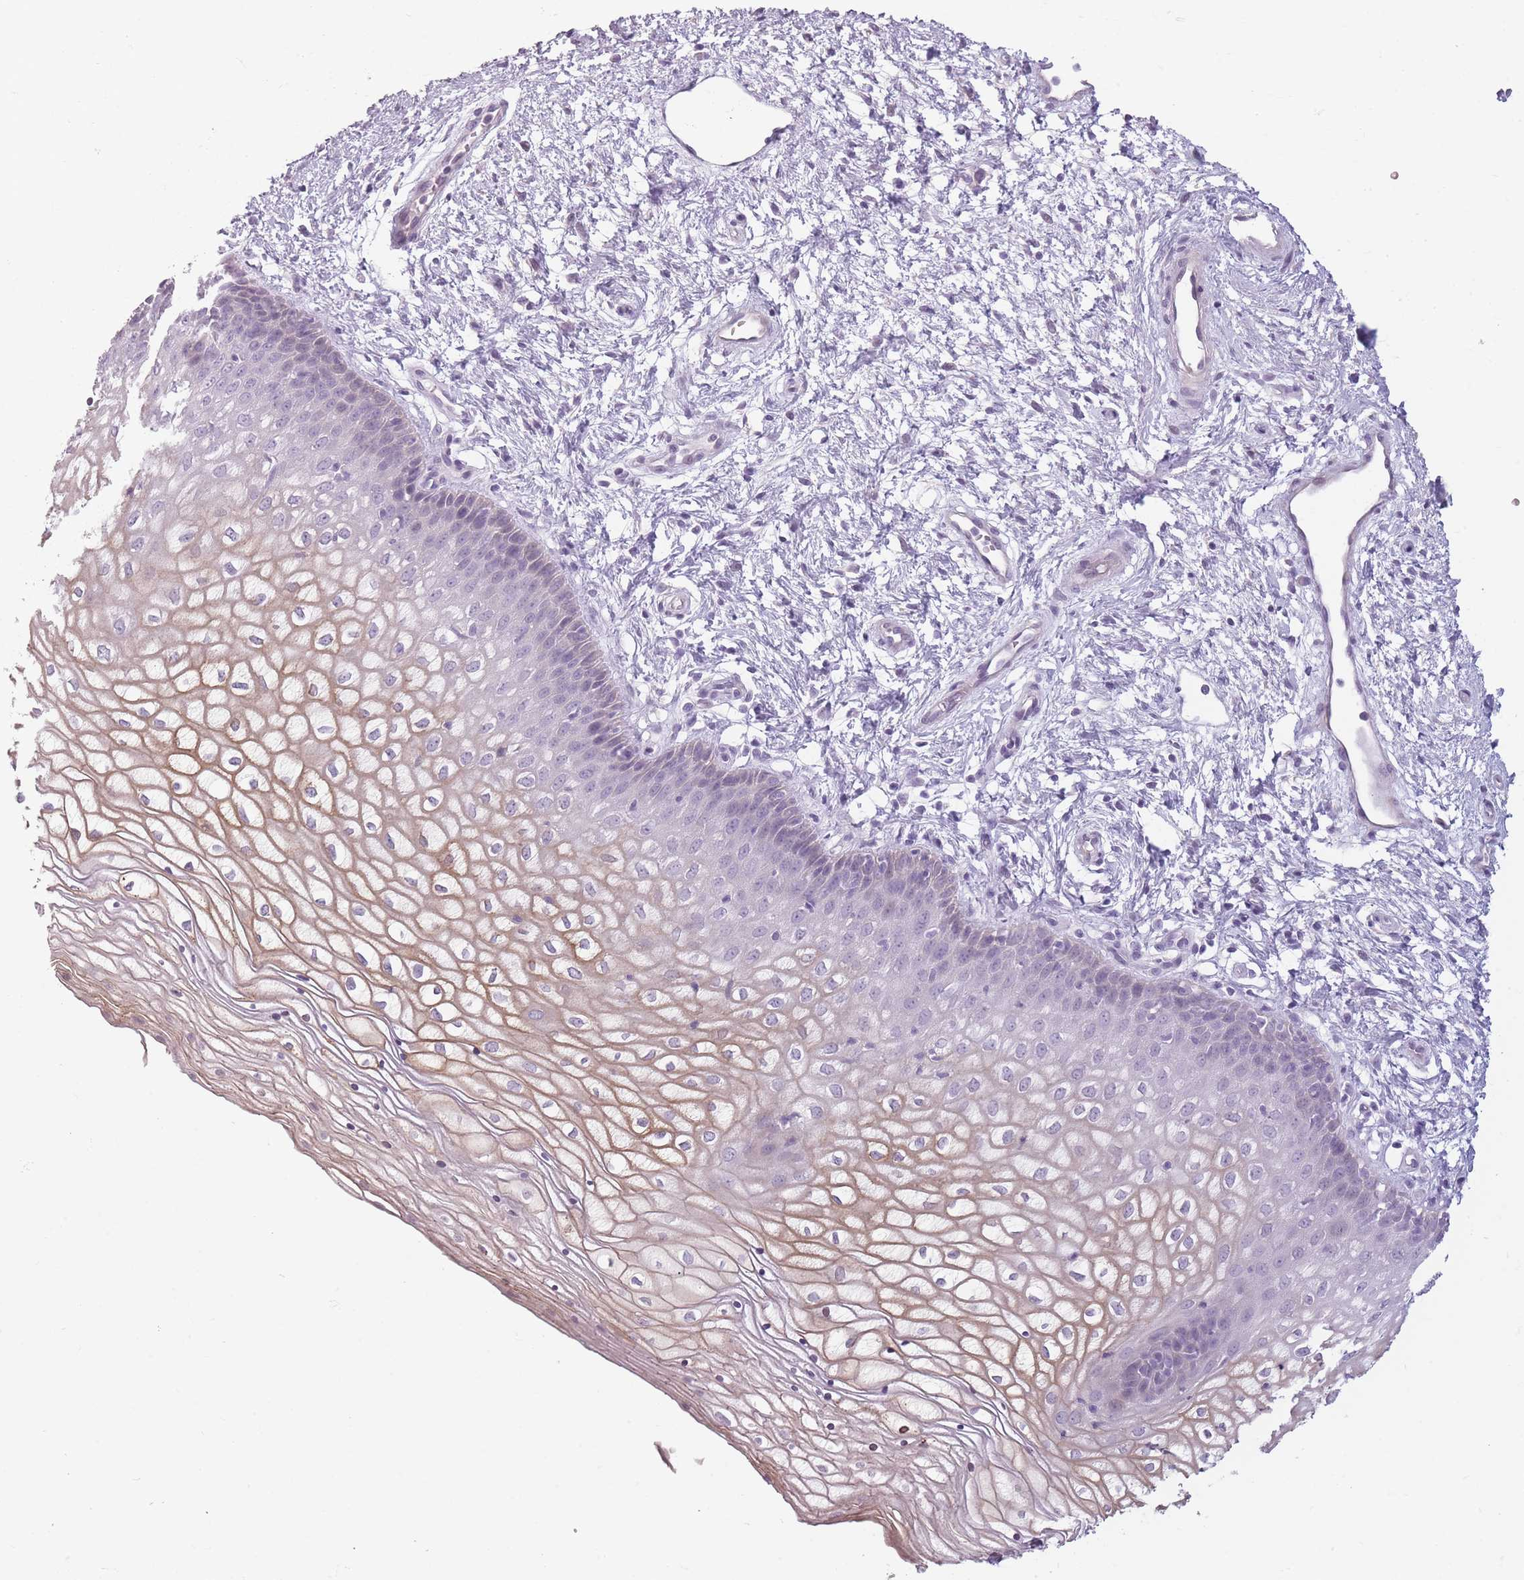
{"staining": {"intensity": "moderate", "quantity": "<25%", "location": "cytoplasmic/membranous"}, "tissue": "vagina", "cell_type": "Squamous epithelial cells", "image_type": "normal", "snomed": [{"axis": "morphology", "description": "Normal tissue, NOS"}, {"axis": "topography", "description": "Vagina"}], "caption": "Immunohistochemistry photomicrograph of benign human vagina stained for a protein (brown), which reveals low levels of moderate cytoplasmic/membranous expression in approximately <25% of squamous epithelial cells.", "gene": "TMEM236", "patient": {"sex": "female", "age": 34}}